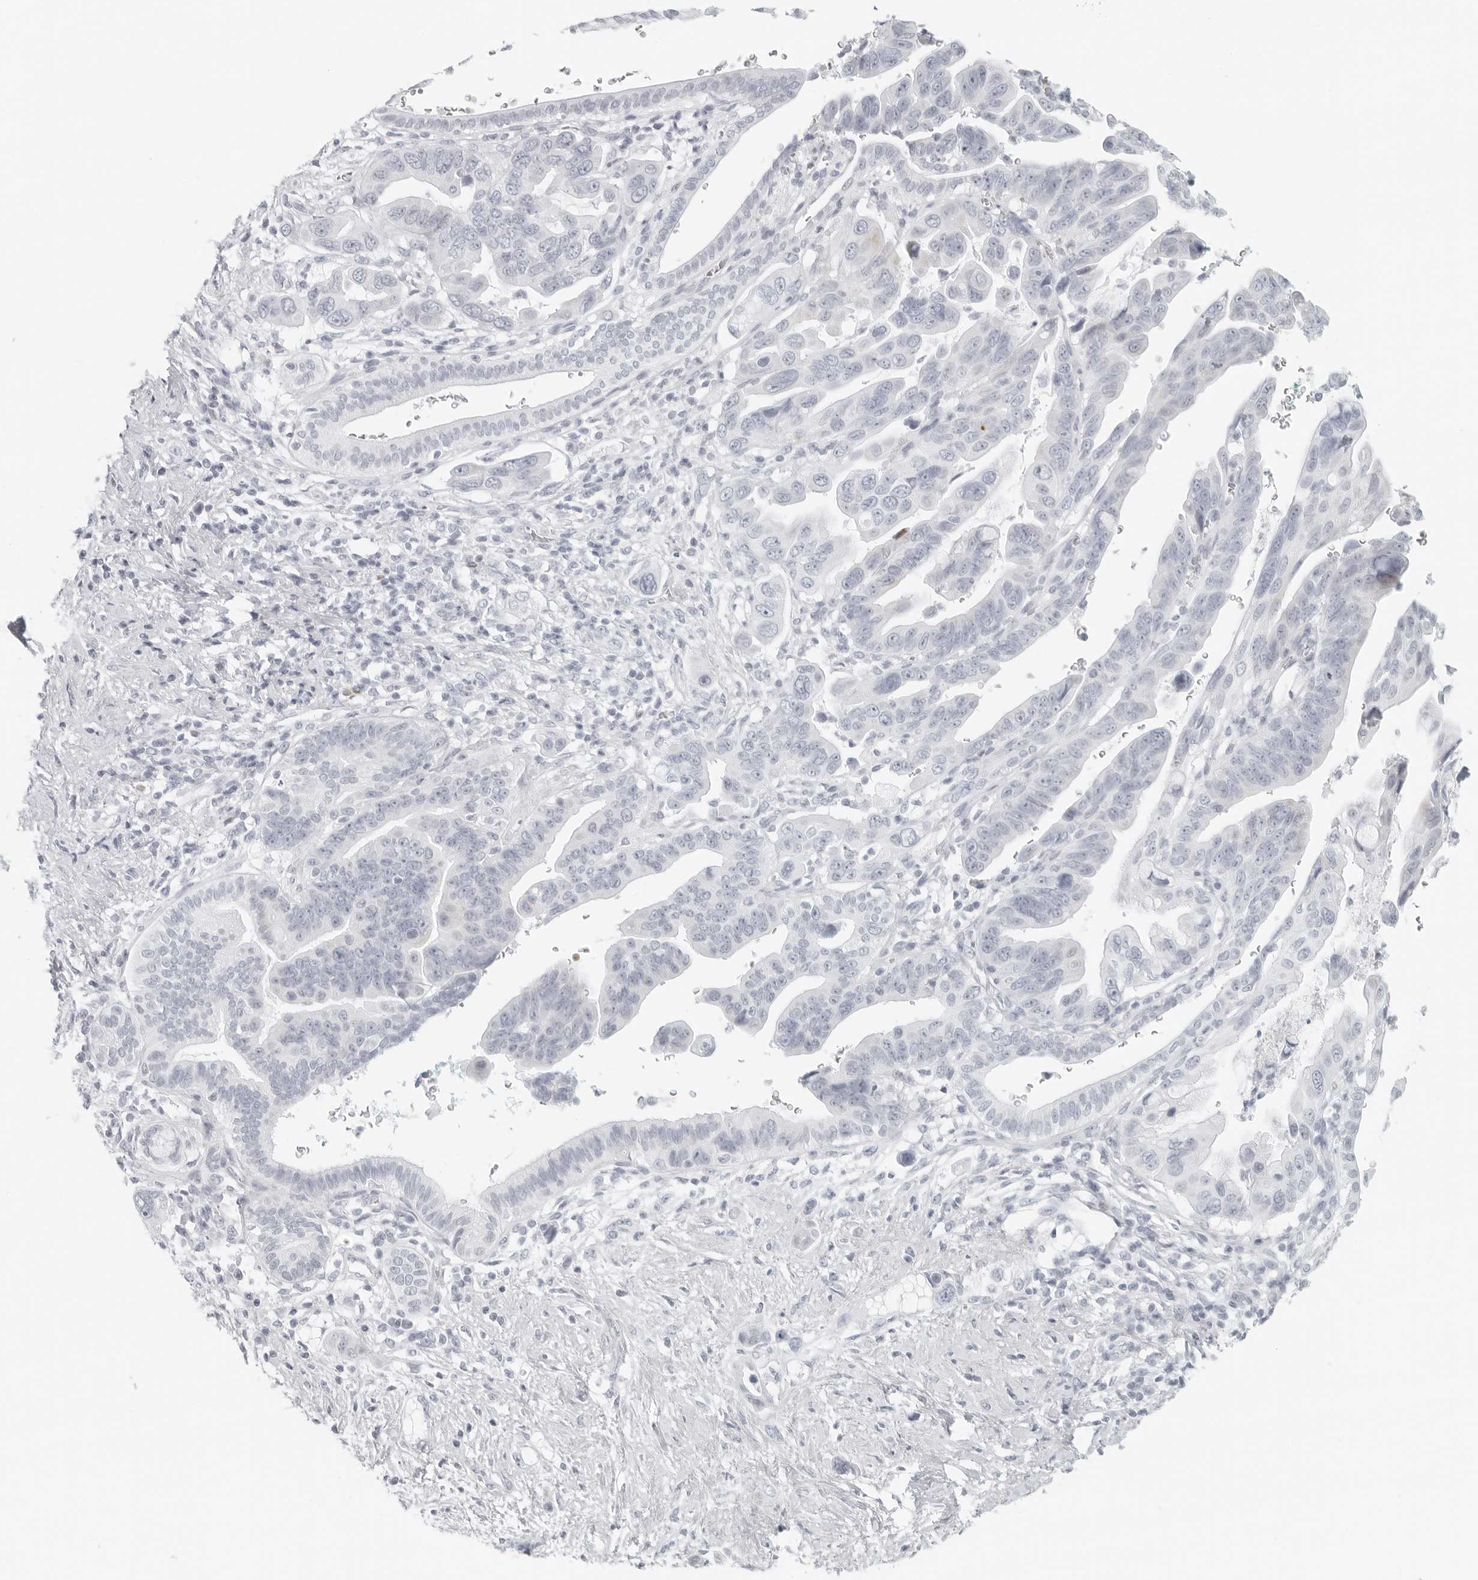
{"staining": {"intensity": "negative", "quantity": "none", "location": "none"}, "tissue": "pancreatic cancer", "cell_type": "Tumor cells", "image_type": "cancer", "snomed": [{"axis": "morphology", "description": "Adenocarcinoma, NOS"}, {"axis": "topography", "description": "Pancreas"}], "caption": "IHC histopathology image of neoplastic tissue: human pancreatic cancer stained with DAB (3,3'-diaminobenzidine) shows no significant protein expression in tumor cells. The staining is performed using DAB brown chromogen with nuclei counter-stained in using hematoxylin.", "gene": "RPS6KC1", "patient": {"sex": "female", "age": 72}}